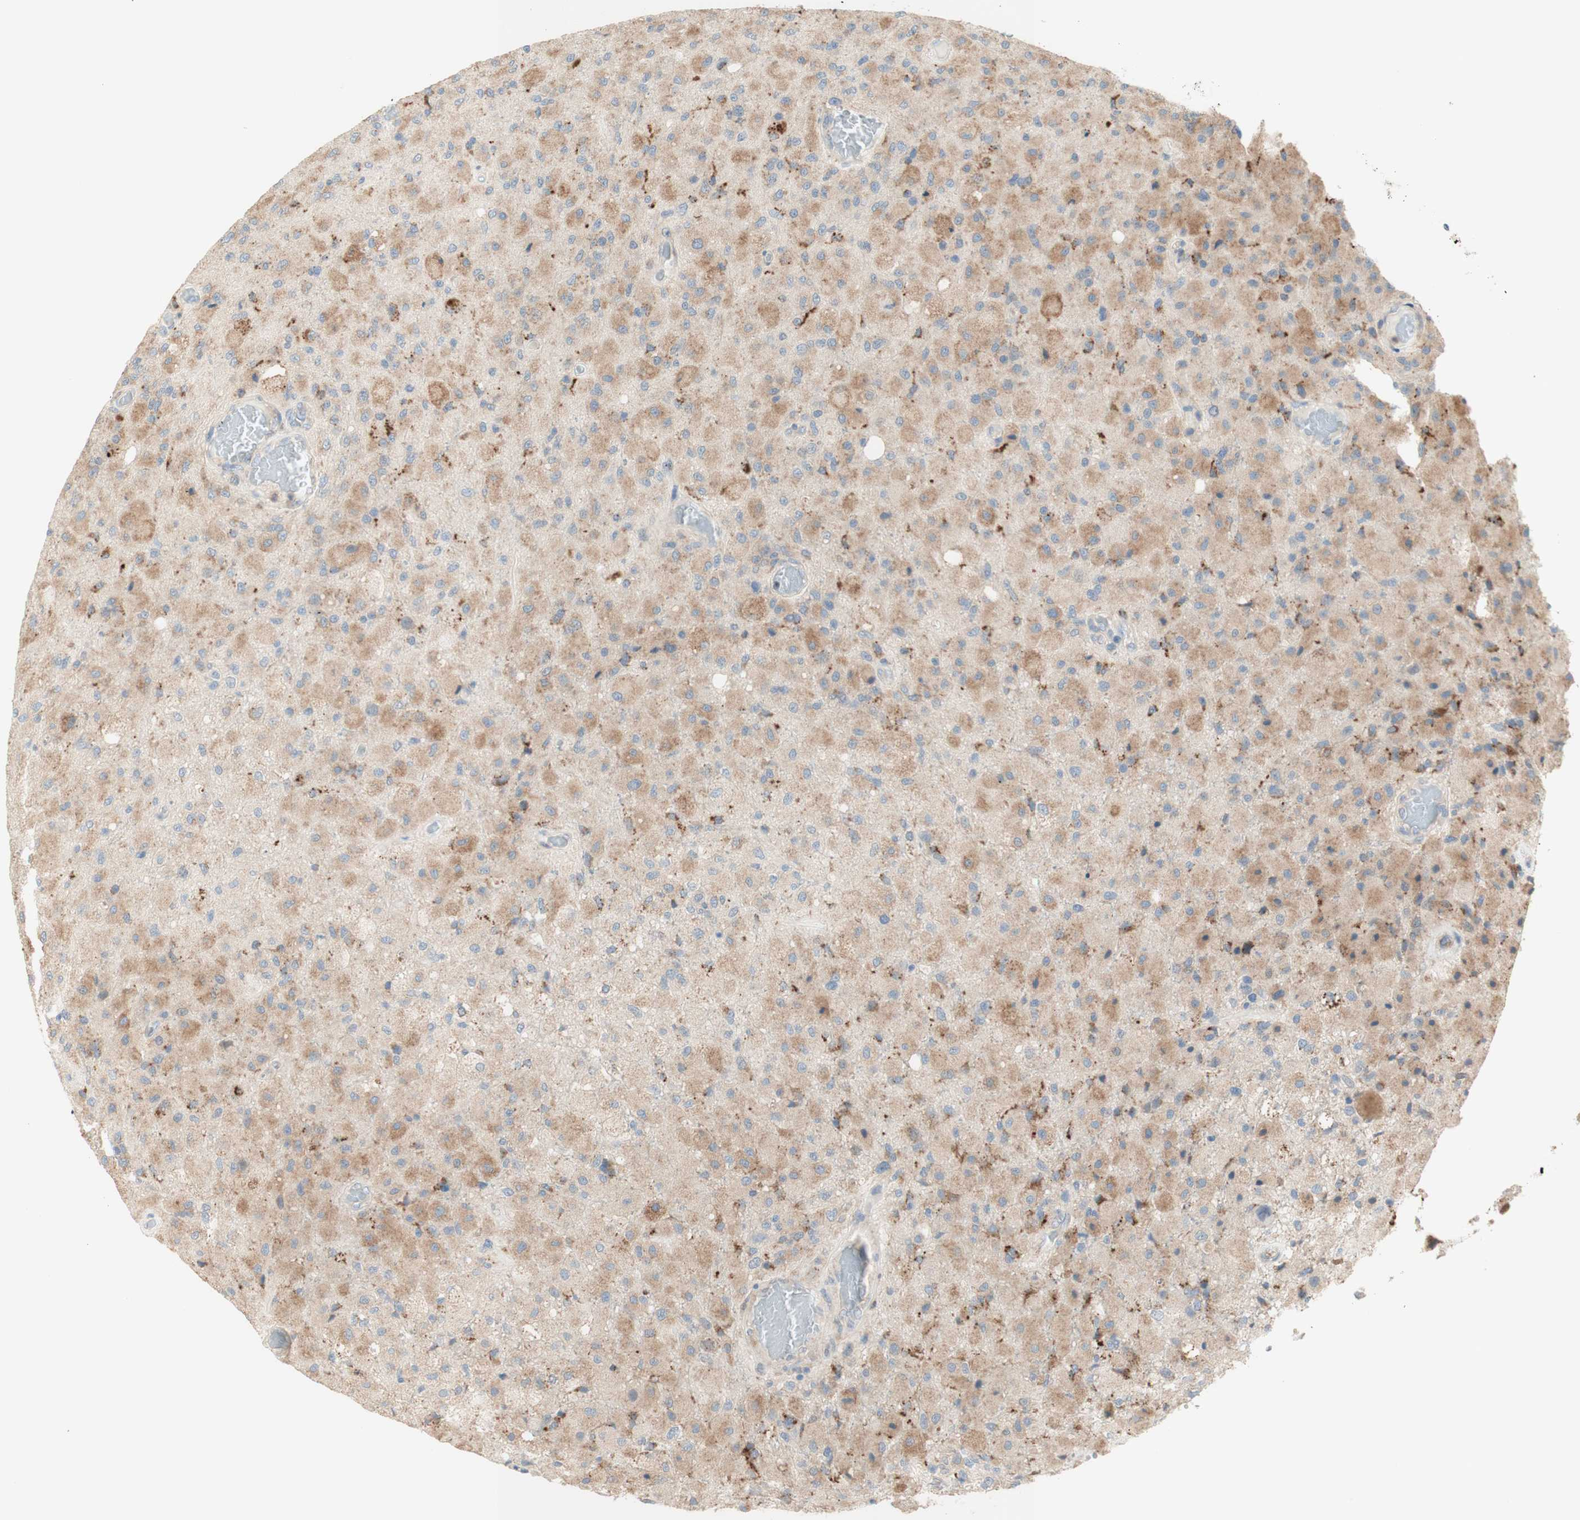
{"staining": {"intensity": "moderate", "quantity": "25%-75%", "location": "cytoplasmic/membranous"}, "tissue": "glioma", "cell_type": "Tumor cells", "image_type": "cancer", "snomed": [{"axis": "morphology", "description": "Normal tissue, NOS"}, {"axis": "morphology", "description": "Glioma, malignant, High grade"}, {"axis": "topography", "description": "Cerebral cortex"}], "caption": "A micrograph showing moderate cytoplasmic/membranous expression in about 25%-75% of tumor cells in glioma, as visualized by brown immunohistochemical staining.", "gene": "GAPT", "patient": {"sex": "male", "age": 77}}